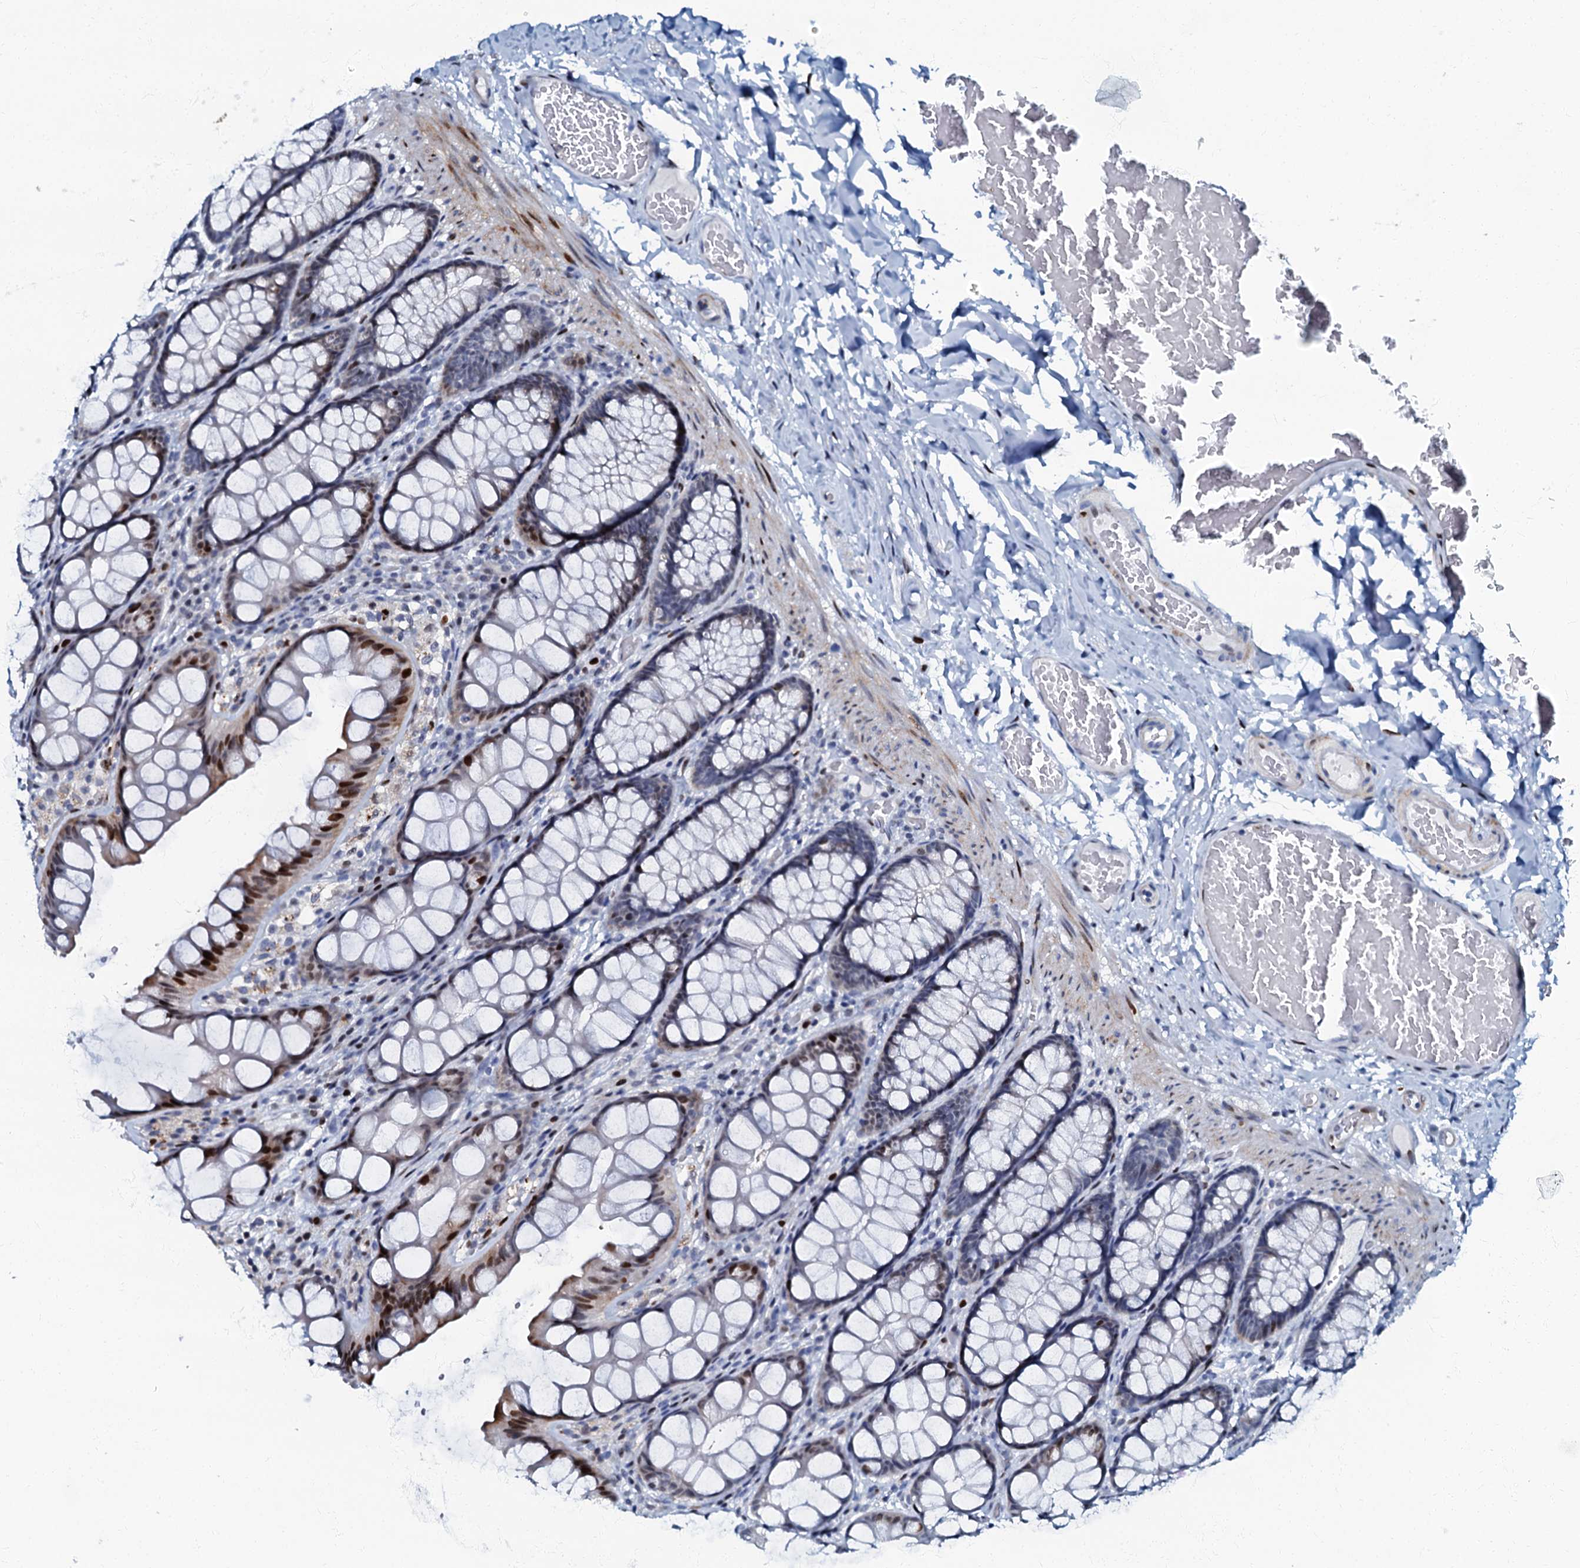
{"staining": {"intensity": "negative", "quantity": "none", "location": "none"}, "tissue": "colon", "cell_type": "Endothelial cells", "image_type": "normal", "snomed": [{"axis": "morphology", "description": "Normal tissue, NOS"}, {"axis": "topography", "description": "Colon"}], "caption": "Photomicrograph shows no protein staining in endothelial cells of unremarkable colon. (DAB (3,3'-diaminobenzidine) immunohistochemistry, high magnification).", "gene": "MFSD5", "patient": {"sex": "male", "age": 47}}